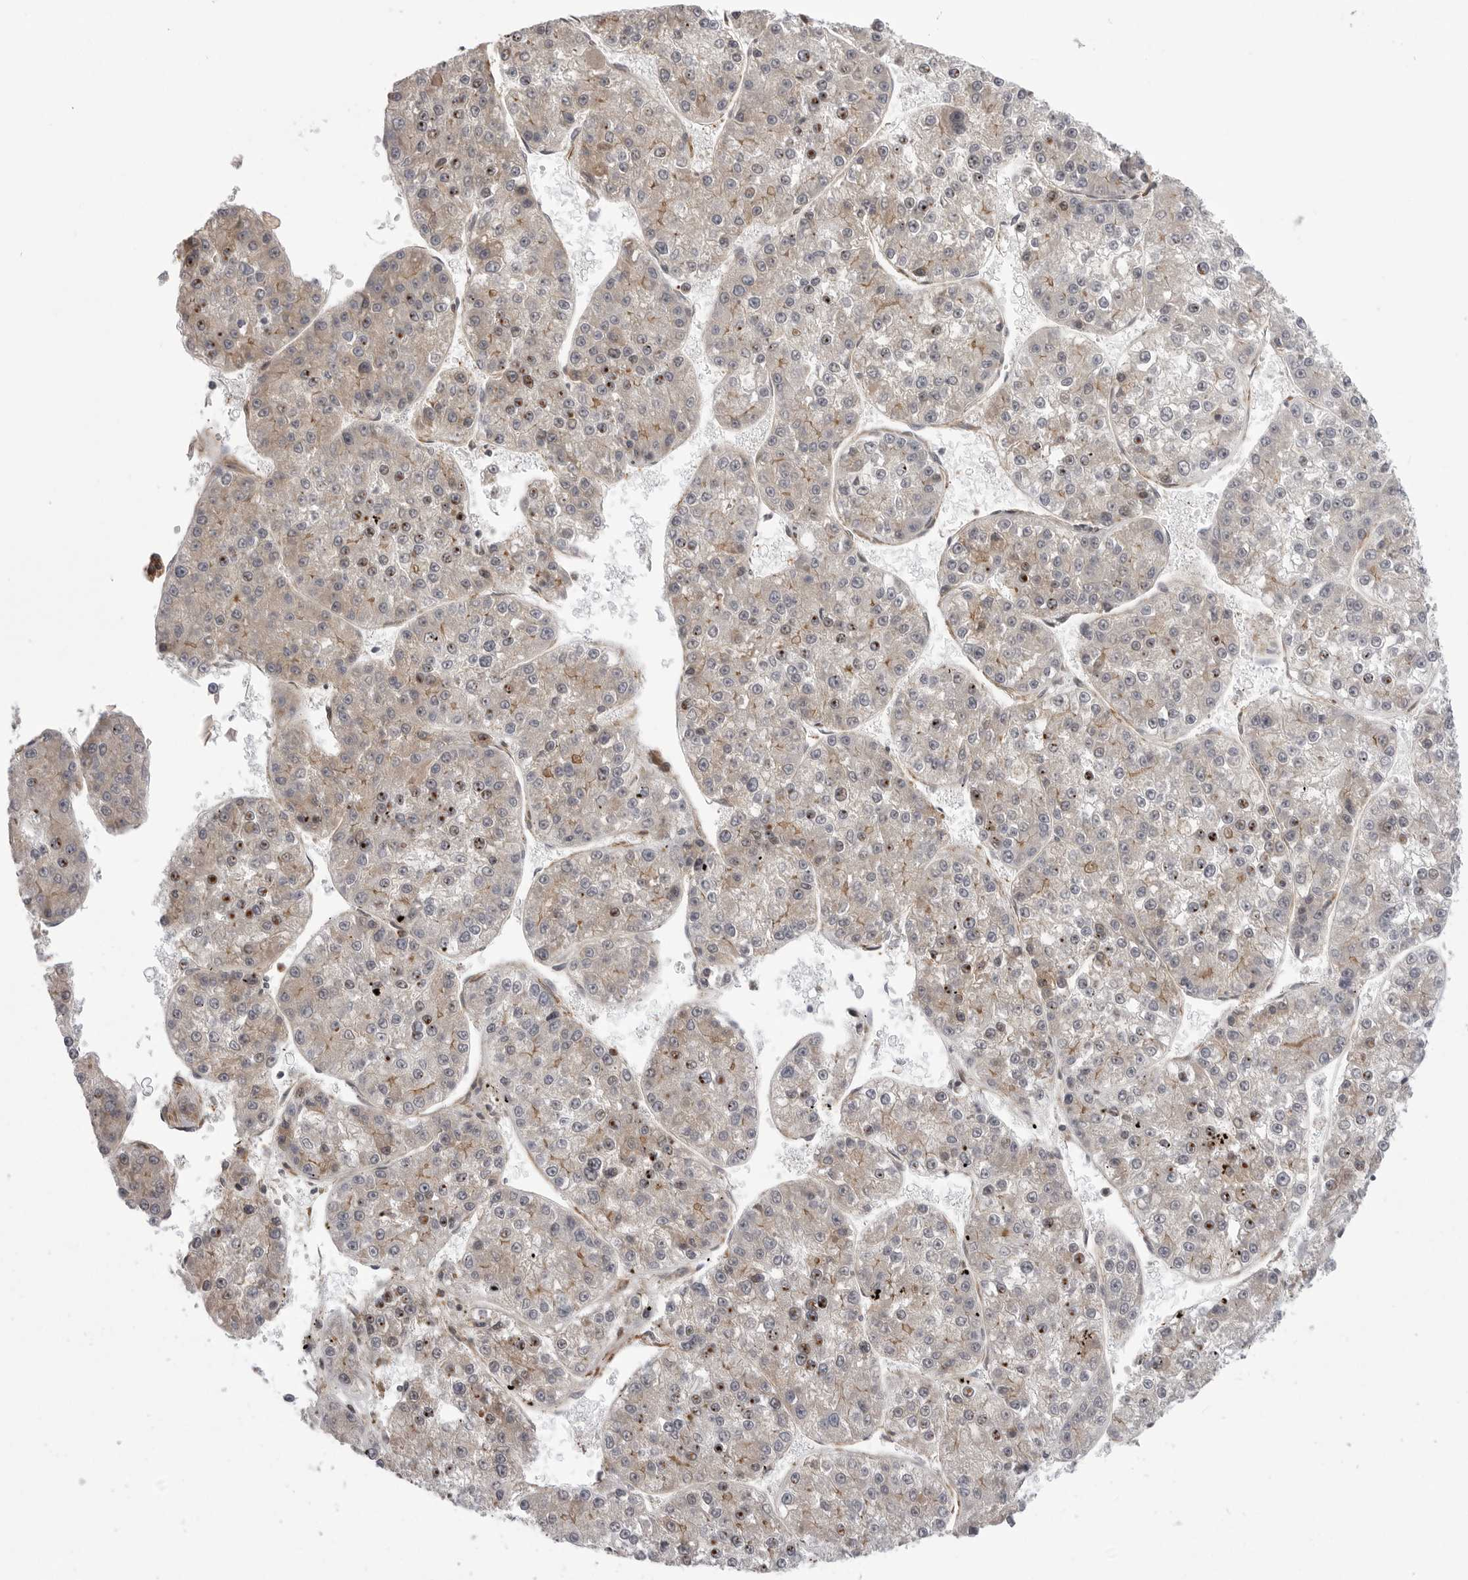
{"staining": {"intensity": "weak", "quantity": "25%-75%", "location": "cytoplasmic/membranous"}, "tissue": "liver cancer", "cell_type": "Tumor cells", "image_type": "cancer", "snomed": [{"axis": "morphology", "description": "Carcinoma, Hepatocellular, NOS"}, {"axis": "topography", "description": "Liver"}], "caption": "The micrograph shows a brown stain indicating the presence of a protein in the cytoplasmic/membranous of tumor cells in liver cancer.", "gene": "SCP2", "patient": {"sex": "female", "age": 73}}